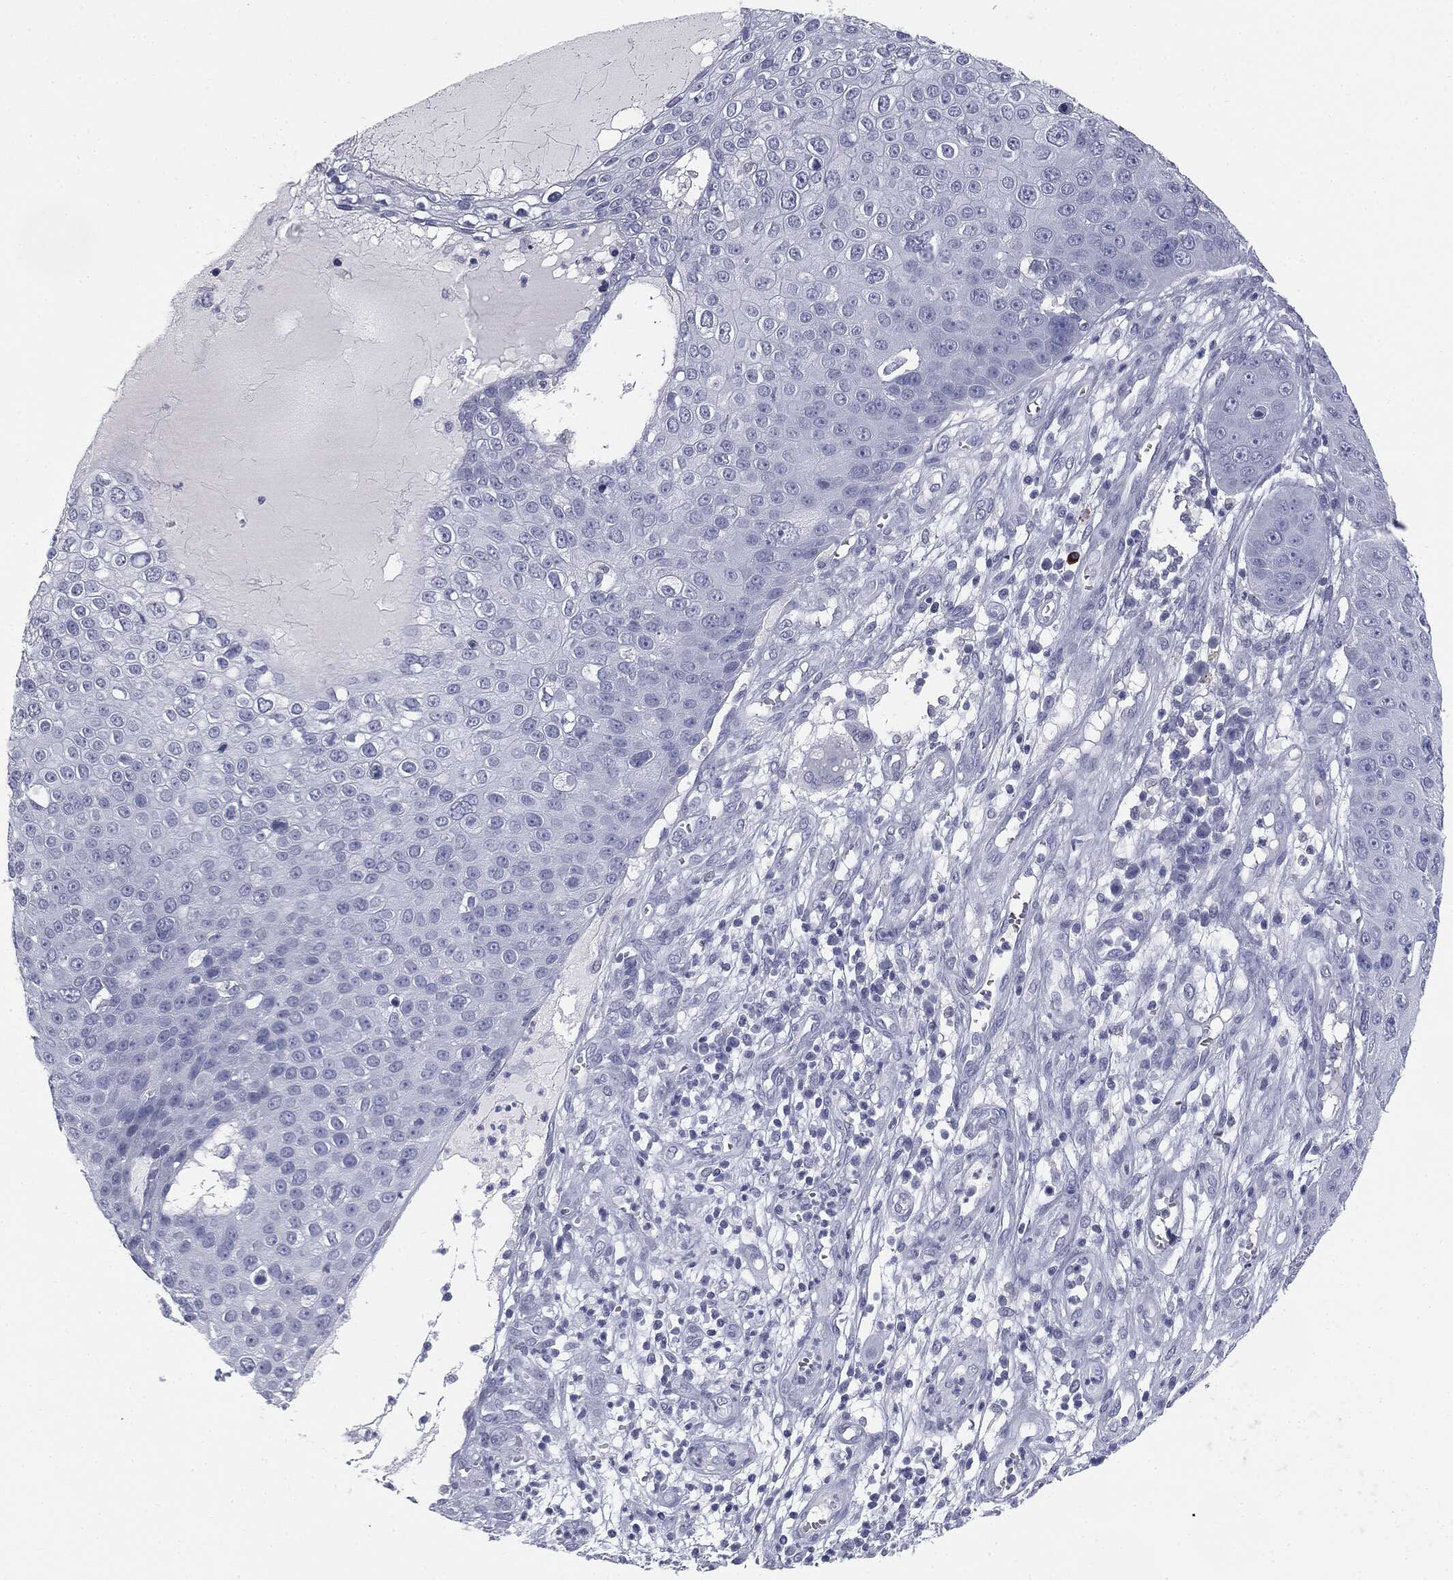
{"staining": {"intensity": "negative", "quantity": "none", "location": "none"}, "tissue": "skin cancer", "cell_type": "Tumor cells", "image_type": "cancer", "snomed": [{"axis": "morphology", "description": "Squamous cell carcinoma, NOS"}, {"axis": "topography", "description": "Skin"}], "caption": "High magnification brightfield microscopy of skin squamous cell carcinoma stained with DAB (3,3'-diaminobenzidine) (brown) and counterstained with hematoxylin (blue): tumor cells show no significant expression.", "gene": "TPO", "patient": {"sex": "male", "age": 71}}